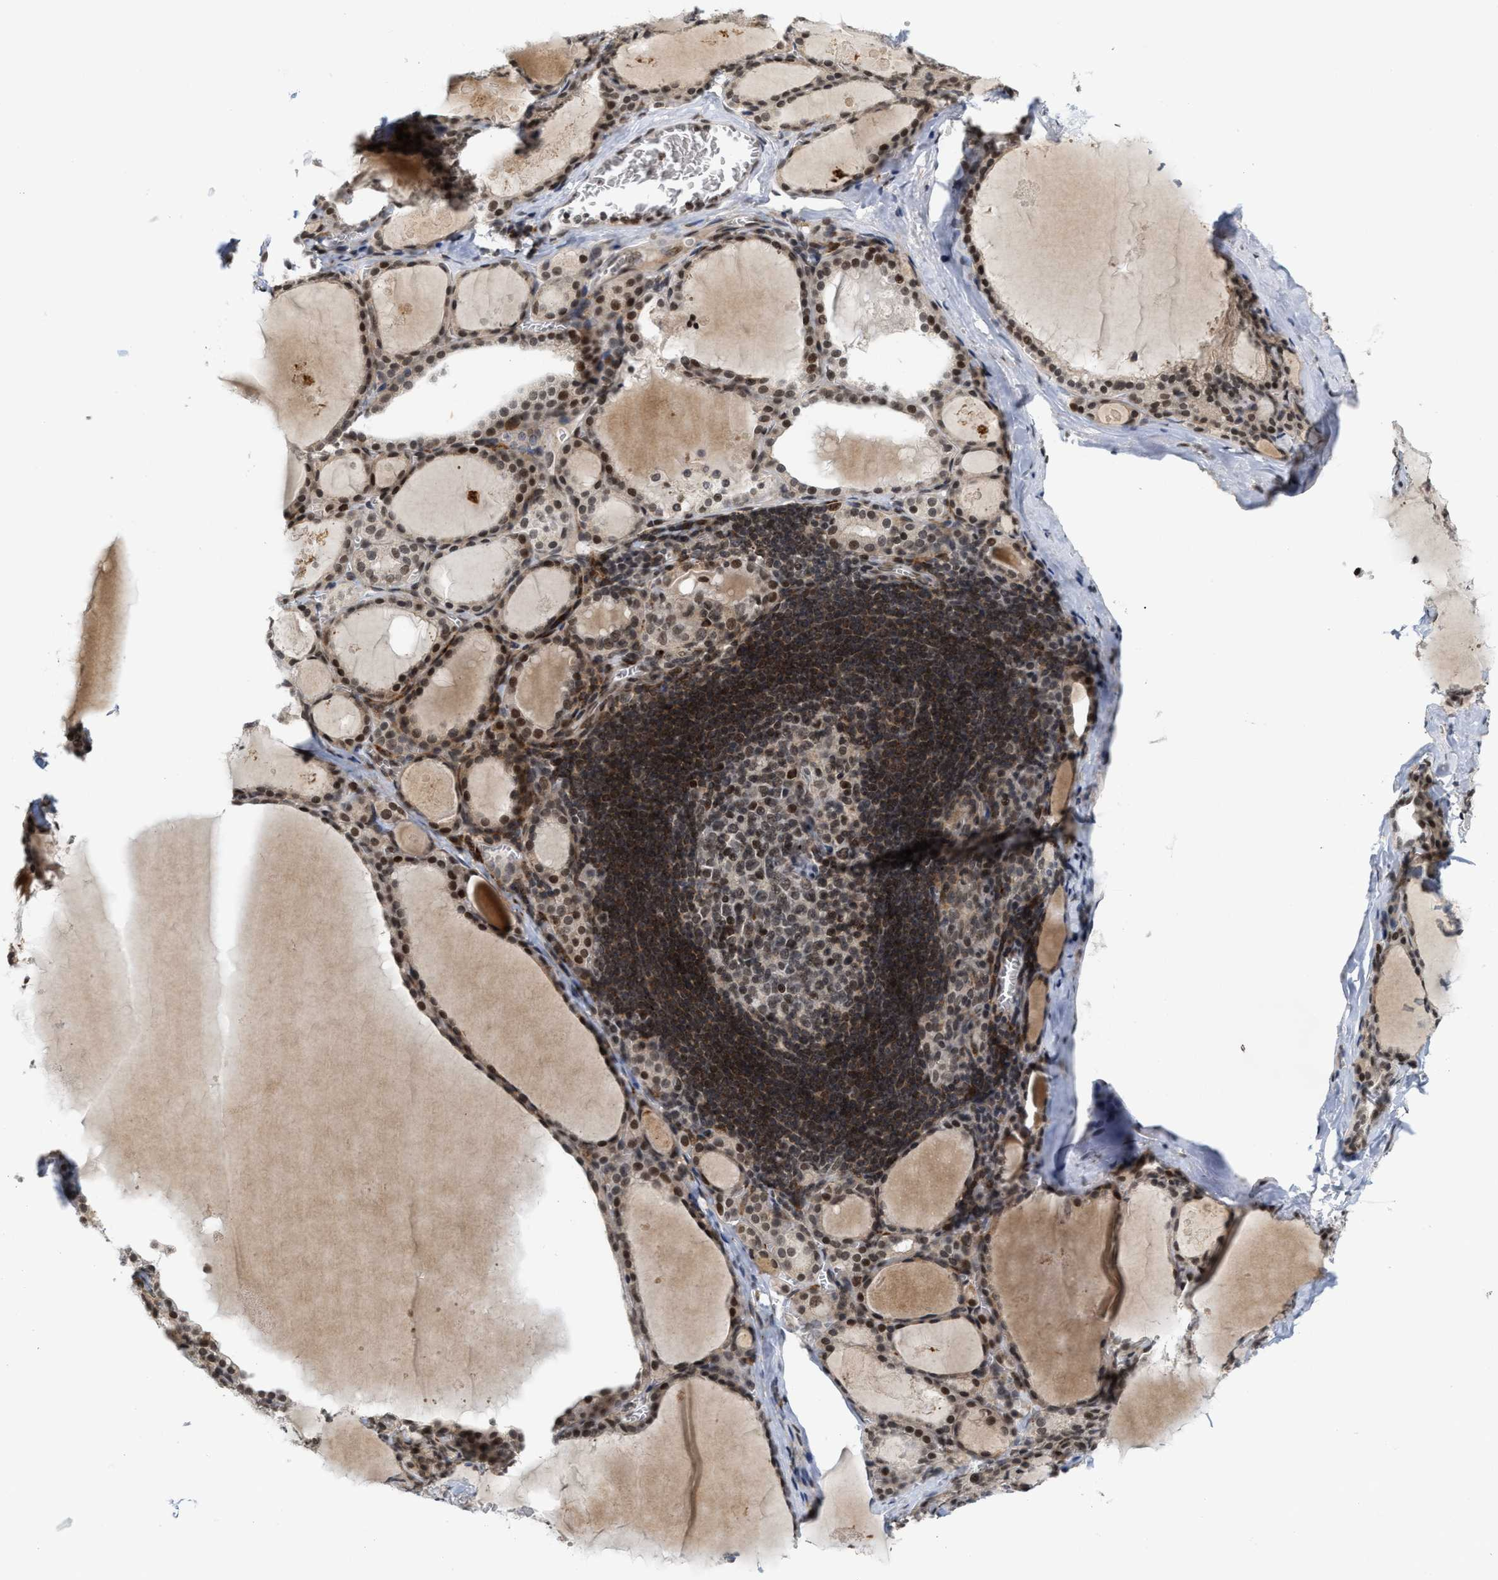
{"staining": {"intensity": "strong", "quantity": ">75%", "location": "nuclear"}, "tissue": "thyroid gland", "cell_type": "Glandular cells", "image_type": "normal", "snomed": [{"axis": "morphology", "description": "Normal tissue, NOS"}, {"axis": "topography", "description": "Thyroid gland"}], "caption": "An image of human thyroid gland stained for a protein demonstrates strong nuclear brown staining in glandular cells.", "gene": "ANKRD6", "patient": {"sex": "male", "age": 56}}